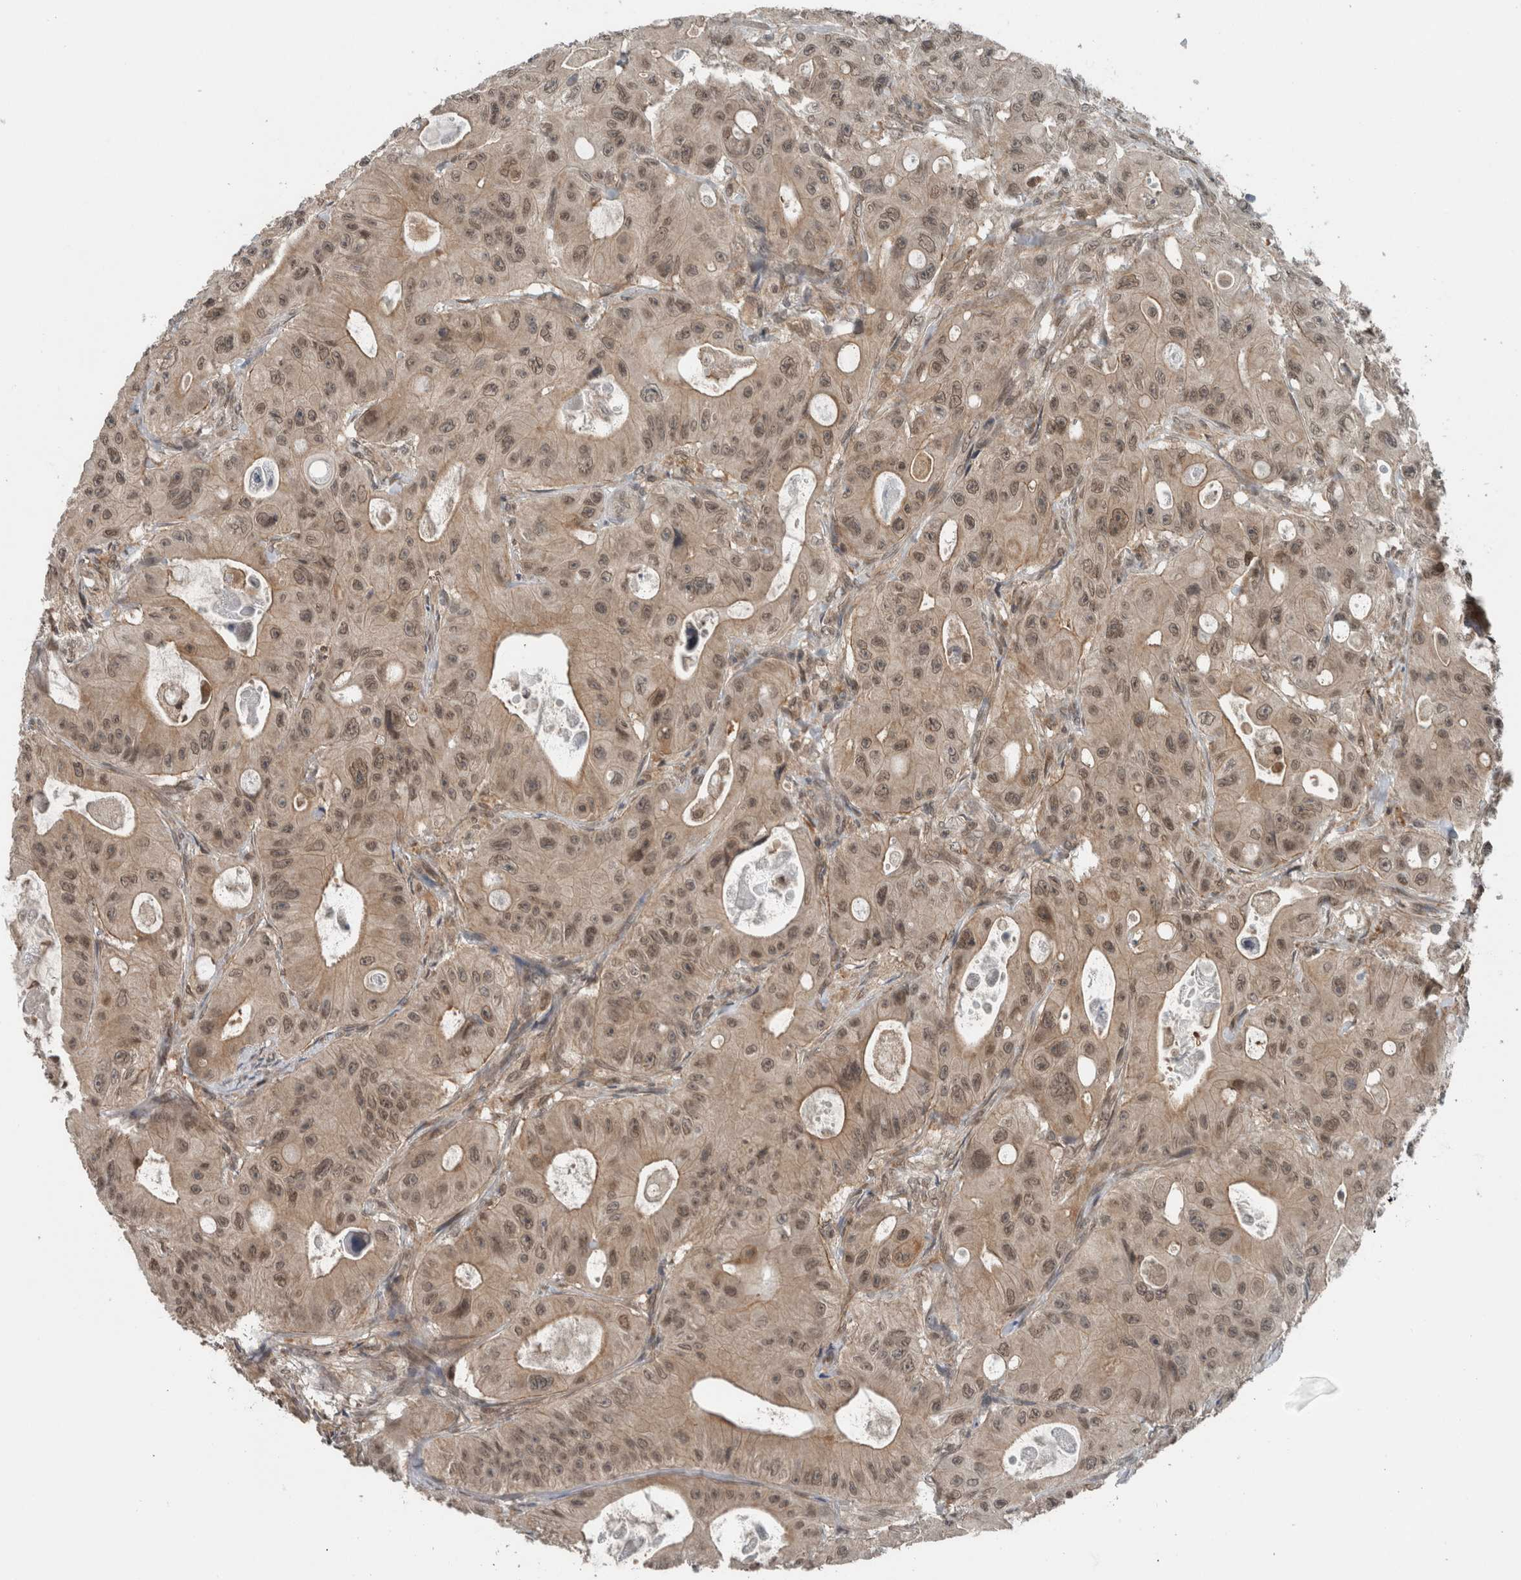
{"staining": {"intensity": "weak", "quantity": ">75%", "location": "cytoplasmic/membranous,nuclear"}, "tissue": "colorectal cancer", "cell_type": "Tumor cells", "image_type": "cancer", "snomed": [{"axis": "morphology", "description": "Adenocarcinoma, NOS"}, {"axis": "topography", "description": "Colon"}], "caption": "High-magnification brightfield microscopy of colorectal cancer (adenocarcinoma) stained with DAB (3,3'-diaminobenzidine) (brown) and counterstained with hematoxylin (blue). tumor cells exhibit weak cytoplasmic/membranous and nuclear staining is appreciated in about>75% of cells.", "gene": "SPAG7", "patient": {"sex": "female", "age": 46}}